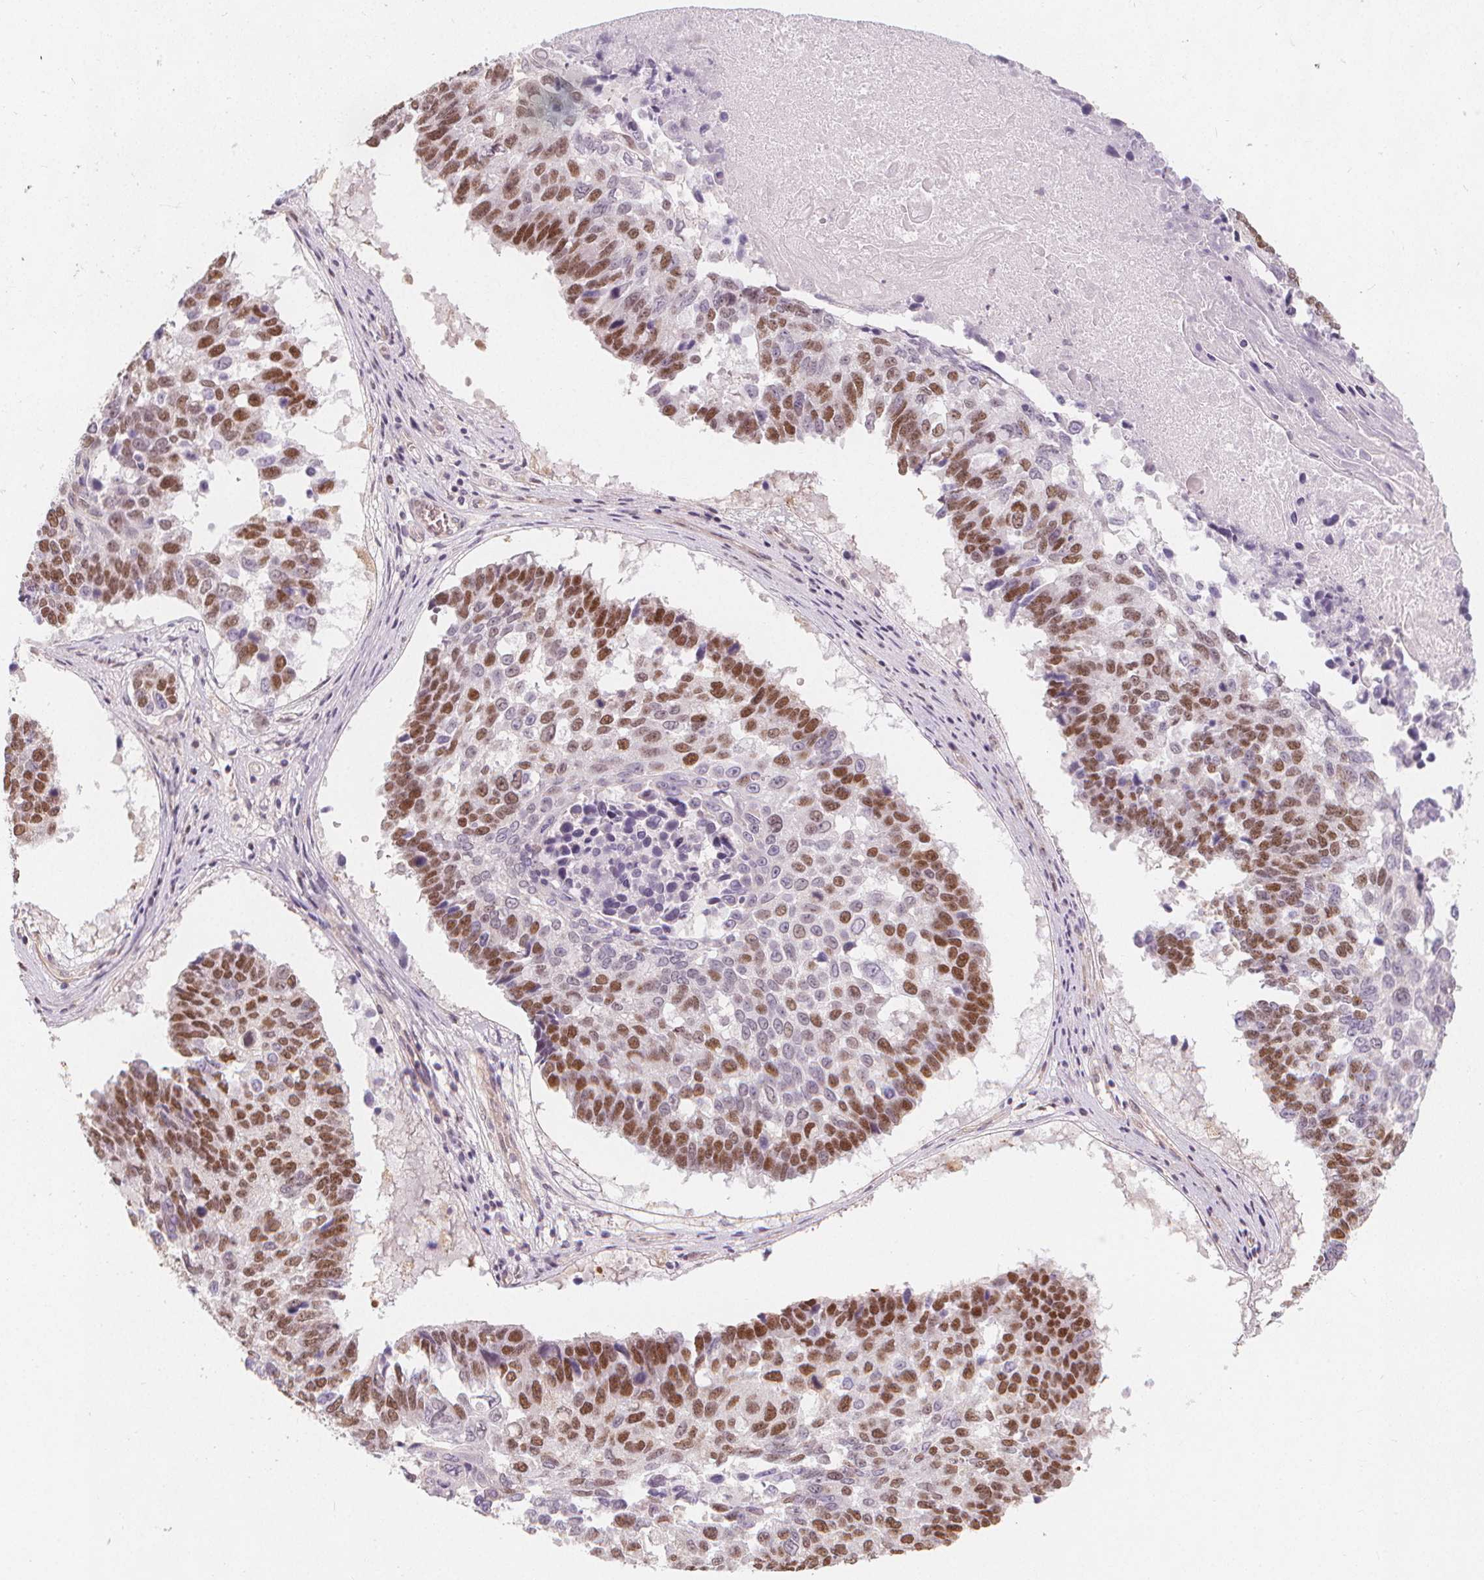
{"staining": {"intensity": "moderate", "quantity": "25%-75%", "location": "nuclear"}, "tissue": "lung cancer", "cell_type": "Tumor cells", "image_type": "cancer", "snomed": [{"axis": "morphology", "description": "Squamous cell carcinoma, NOS"}, {"axis": "topography", "description": "Lung"}], "caption": "Brown immunohistochemical staining in human lung squamous cell carcinoma shows moderate nuclear expression in about 25%-75% of tumor cells.", "gene": "TIPIN", "patient": {"sex": "male", "age": 73}}